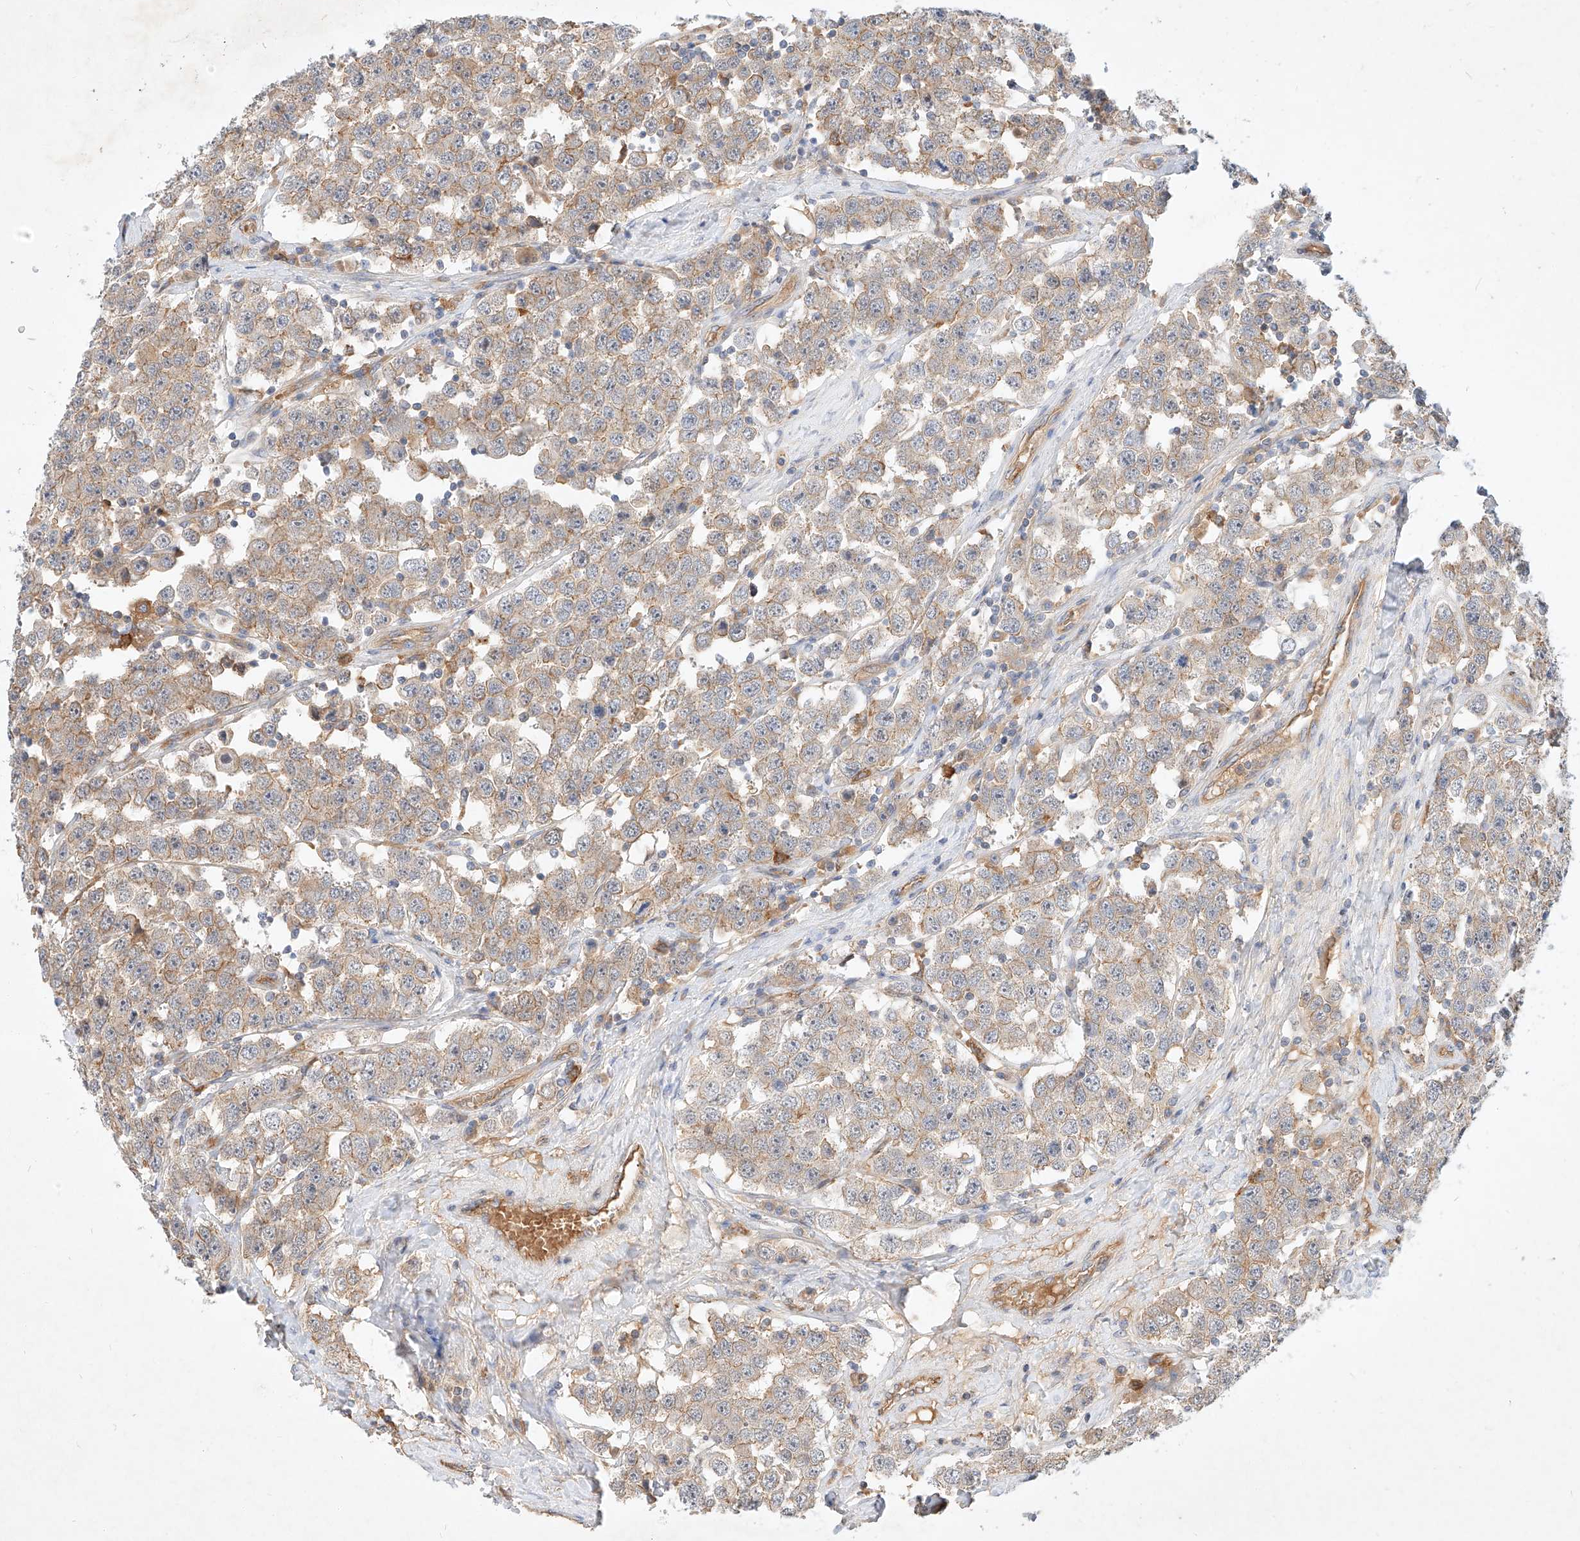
{"staining": {"intensity": "weak", "quantity": "25%-75%", "location": "cytoplasmic/membranous"}, "tissue": "testis cancer", "cell_type": "Tumor cells", "image_type": "cancer", "snomed": [{"axis": "morphology", "description": "Seminoma, NOS"}, {"axis": "topography", "description": "Testis"}], "caption": "Protein expression by immunohistochemistry (IHC) demonstrates weak cytoplasmic/membranous expression in about 25%-75% of tumor cells in testis cancer.", "gene": "NFAM1", "patient": {"sex": "male", "age": 28}}